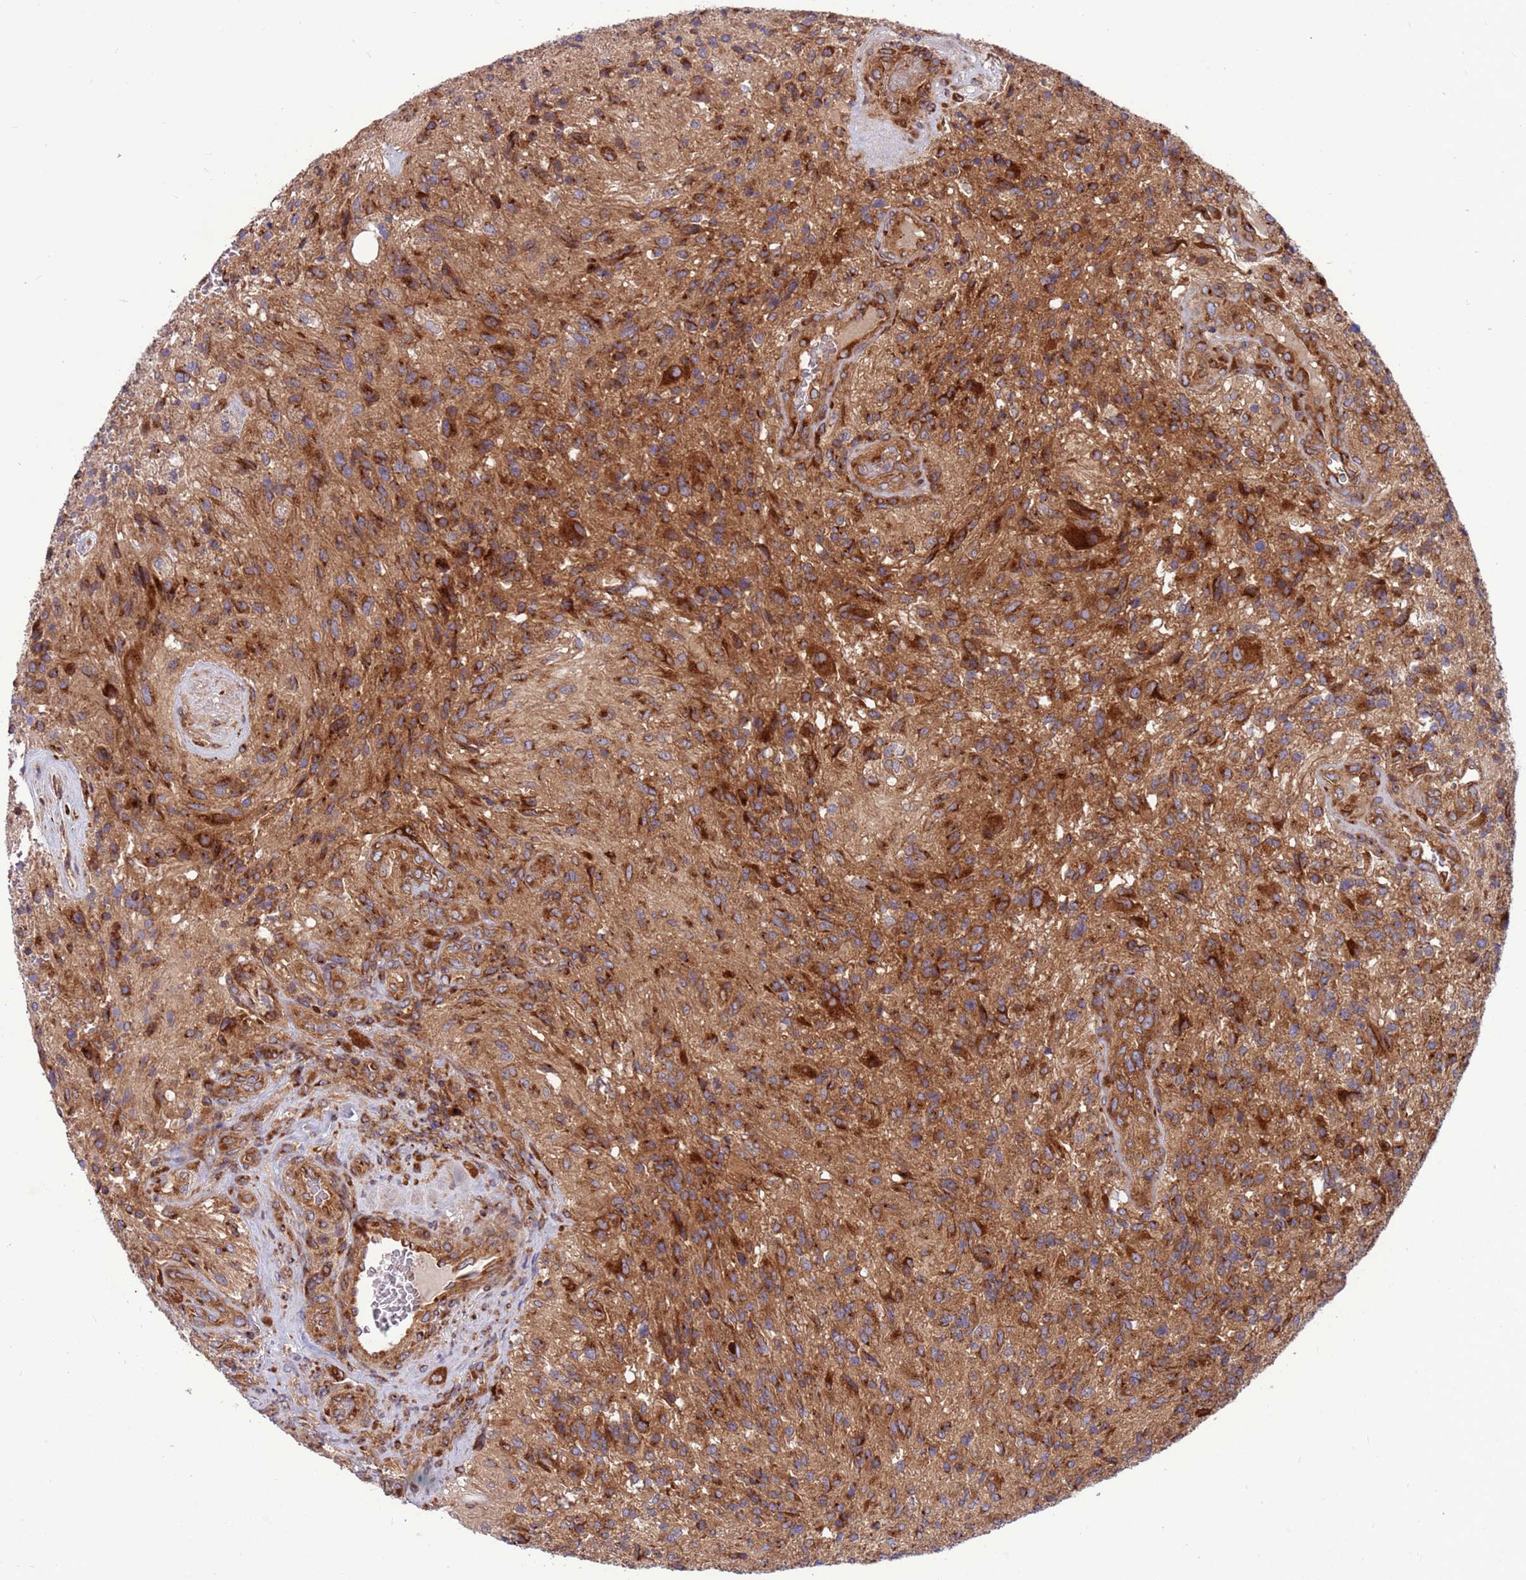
{"staining": {"intensity": "moderate", "quantity": ">75%", "location": "cytoplasmic/membranous"}, "tissue": "glioma", "cell_type": "Tumor cells", "image_type": "cancer", "snomed": [{"axis": "morphology", "description": "Glioma, malignant, High grade"}, {"axis": "topography", "description": "Brain"}], "caption": "Malignant glioma (high-grade) stained for a protein reveals moderate cytoplasmic/membranous positivity in tumor cells. Using DAB (brown) and hematoxylin (blue) stains, captured at high magnification using brightfield microscopy.", "gene": "ZC3HAV1", "patient": {"sex": "male", "age": 56}}